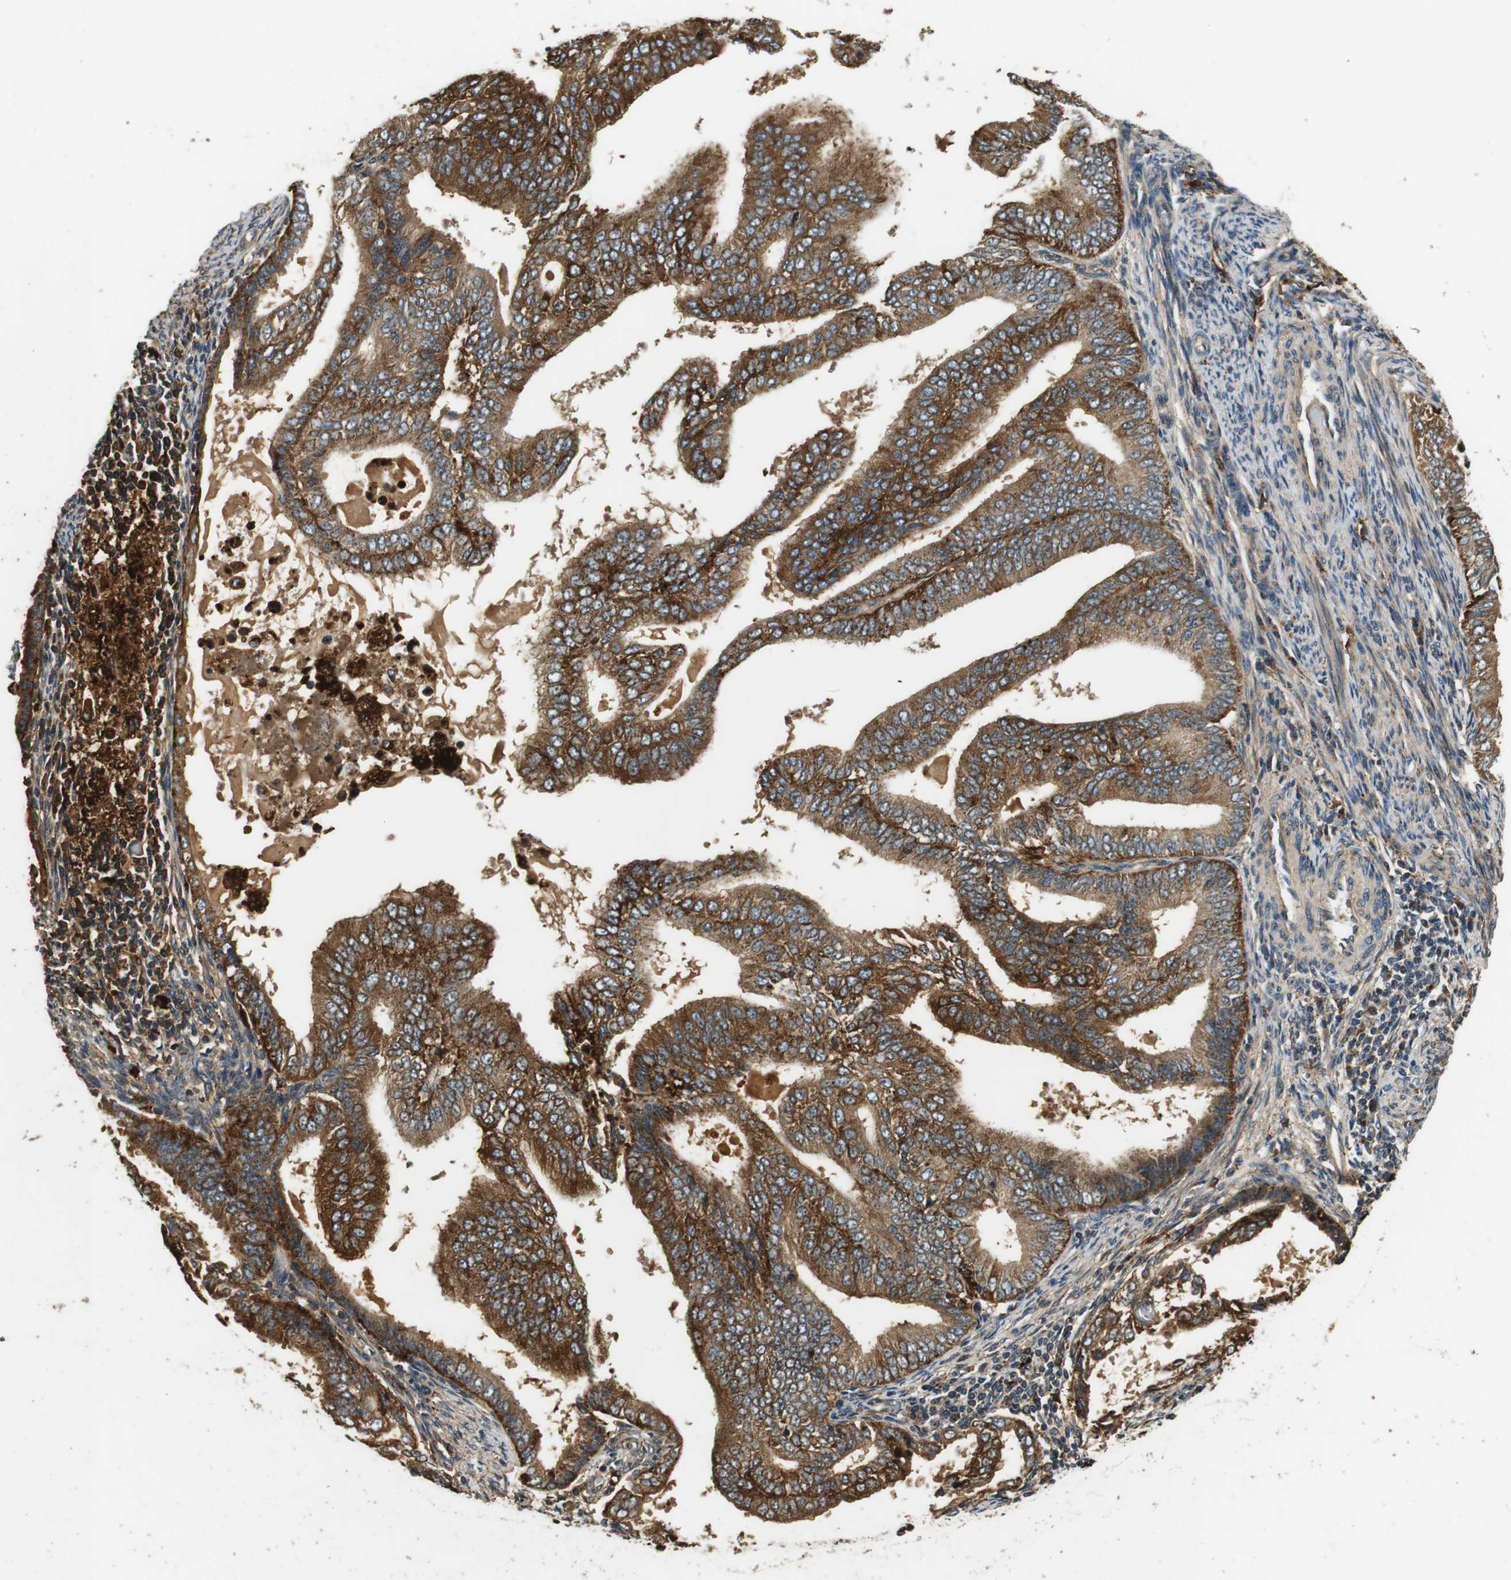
{"staining": {"intensity": "moderate", "quantity": ">75%", "location": "cytoplasmic/membranous"}, "tissue": "endometrial cancer", "cell_type": "Tumor cells", "image_type": "cancer", "snomed": [{"axis": "morphology", "description": "Adenocarcinoma, NOS"}, {"axis": "topography", "description": "Endometrium"}], "caption": "Brown immunohistochemical staining in endometrial adenocarcinoma exhibits moderate cytoplasmic/membranous expression in approximately >75% of tumor cells.", "gene": "TXNRD1", "patient": {"sex": "female", "age": 58}}